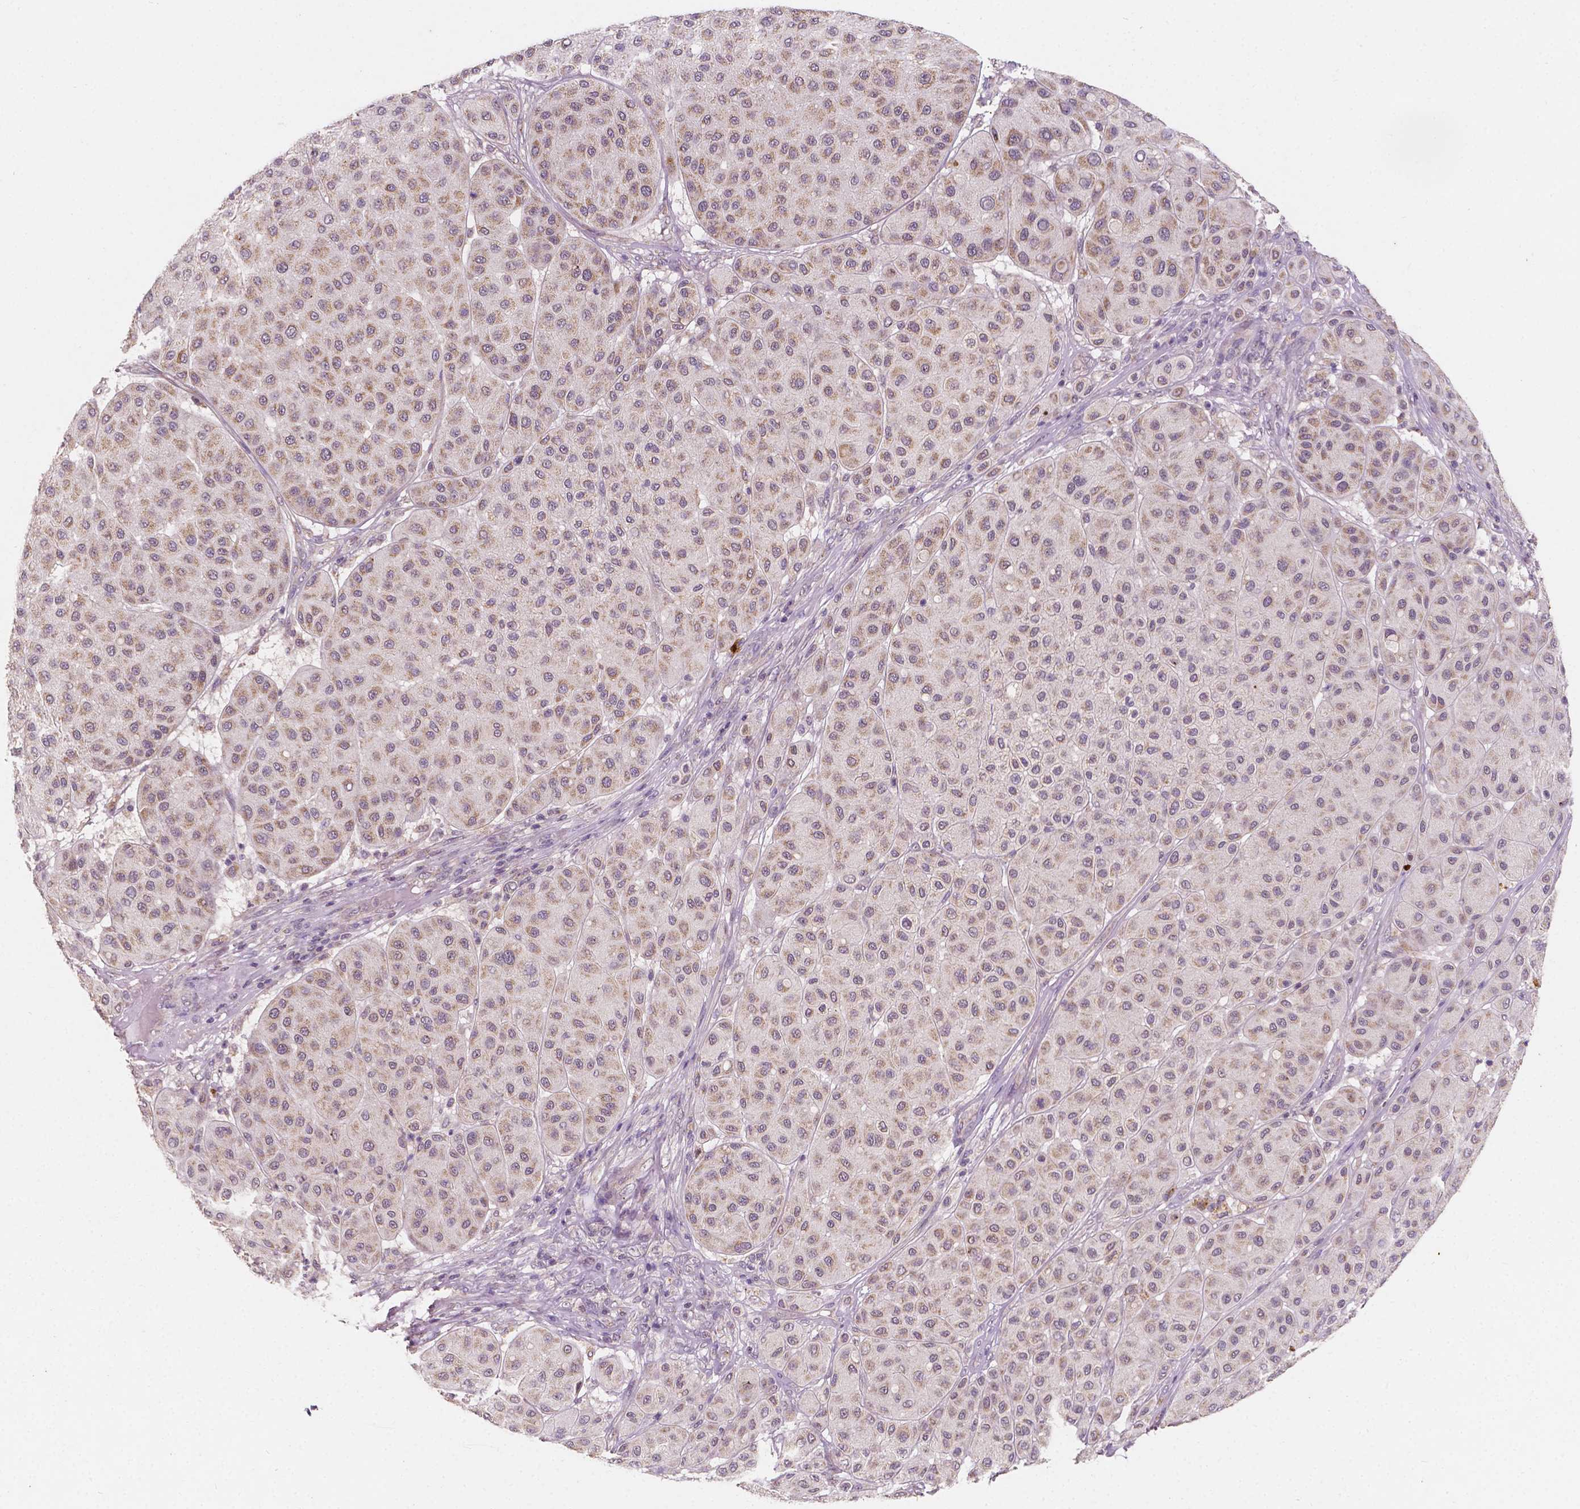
{"staining": {"intensity": "negative", "quantity": "none", "location": "none"}, "tissue": "melanoma", "cell_type": "Tumor cells", "image_type": "cancer", "snomed": [{"axis": "morphology", "description": "Malignant melanoma, Metastatic site"}, {"axis": "topography", "description": "Smooth muscle"}], "caption": "DAB (3,3'-diaminobenzidine) immunohistochemical staining of melanoma reveals no significant expression in tumor cells.", "gene": "SIRT2", "patient": {"sex": "male", "age": 41}}